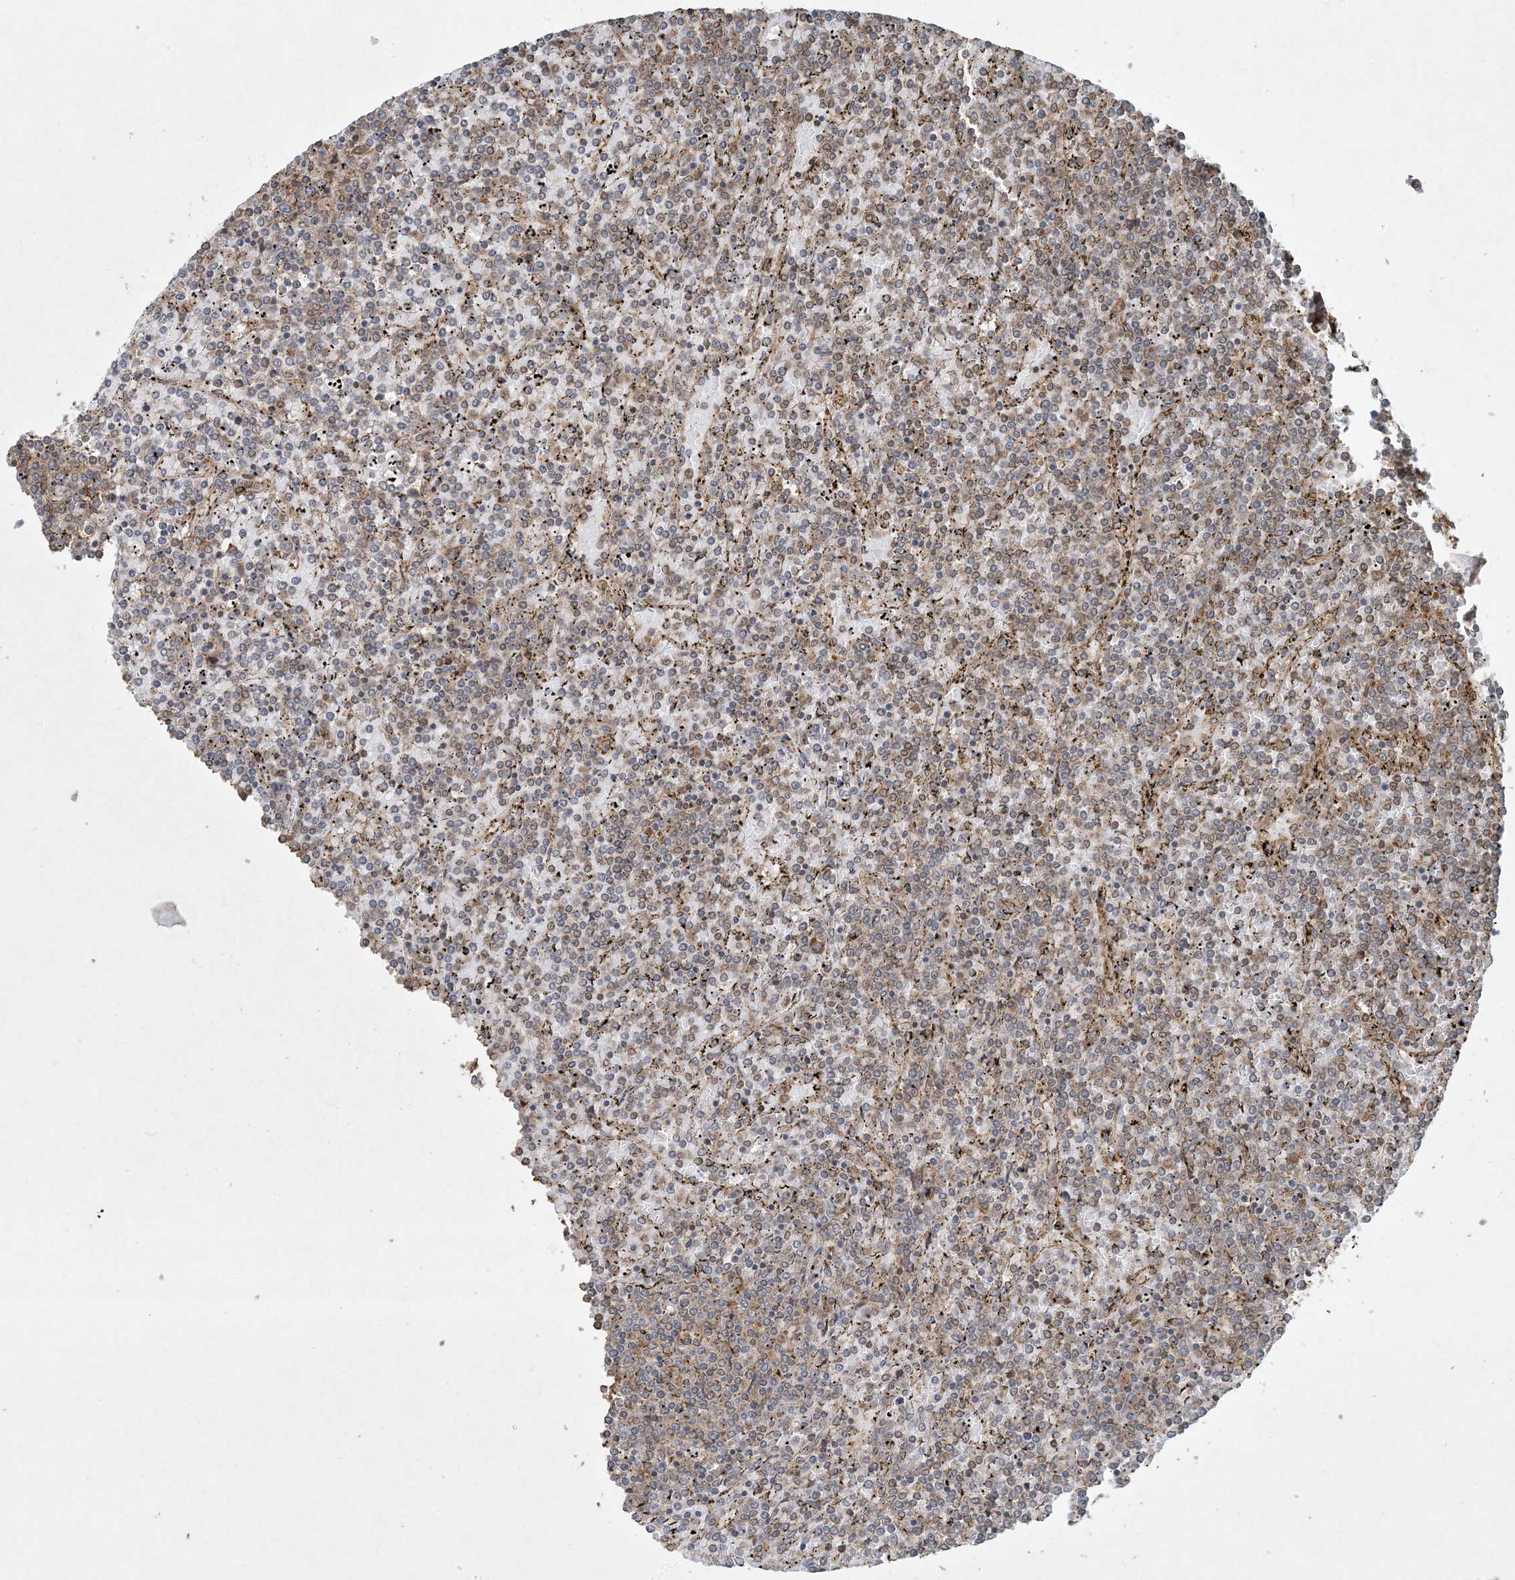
{"staining": {"intensity": "negative", "quantity": "none", "location": "none"}, "tissue": "lymphoma", "cell_type": "Tumor cells", "image_type": "cancer", "snomed": [{"axis": "morphology", "description": "Malignant lymphoma, non-Hodgkin's type, Low grade"}, {"axis": "topography", "description": "Spleen"}], "caption": "A photomicrograph of human low-grade malignant lymphoma, non-Hodgkin's type is negative for staining in tumor cells. Brightfield microscopy of immunohistochemistry stained with DAB (3,3'-diaminobenzidine) (brown) and hematoxylin (blue), captured at high magnification.", "gene": "COMMD8", "patient": {"sex": "female", "age": 19}}